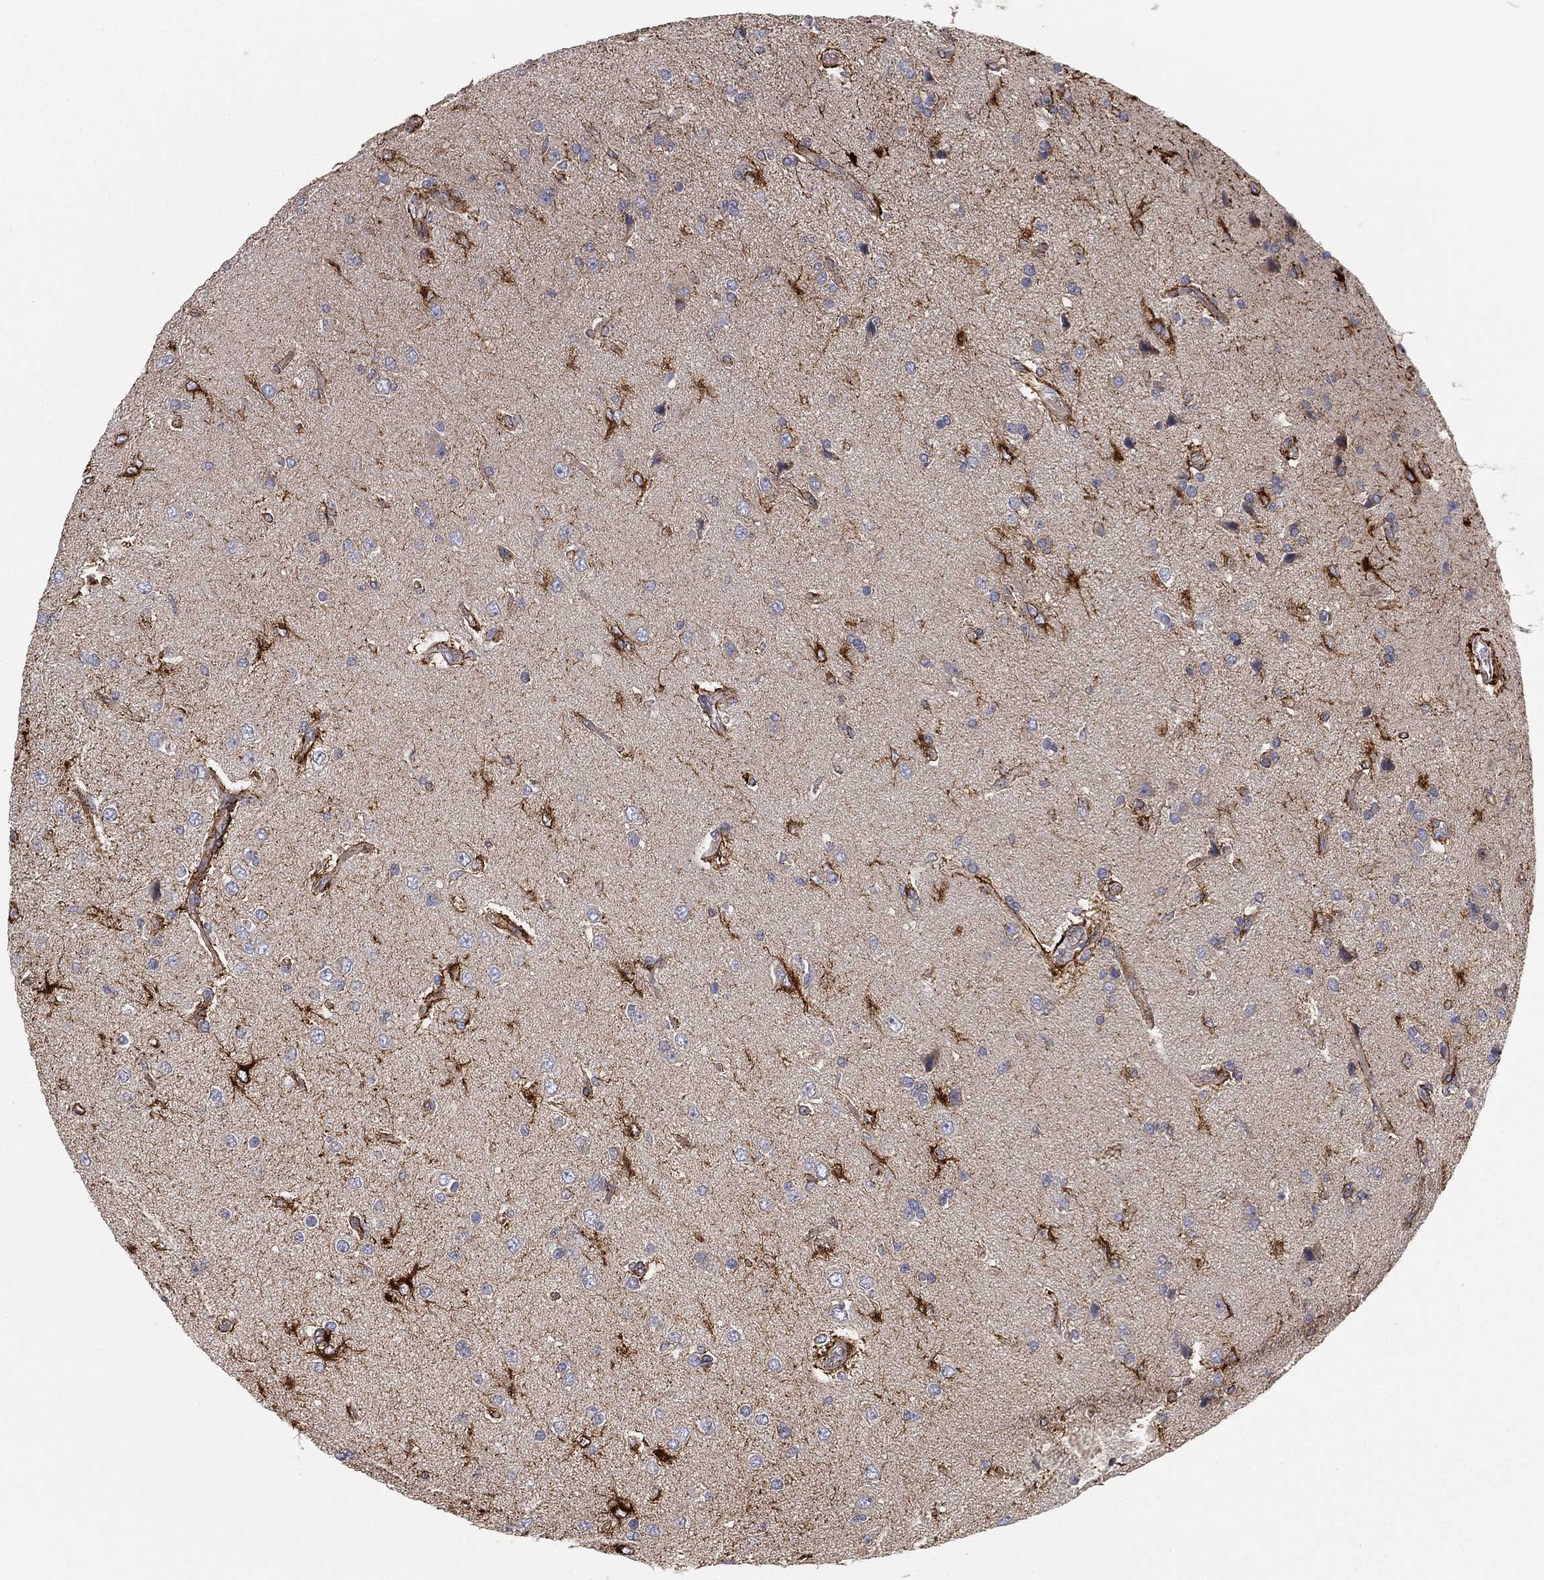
{"staining": {"intensity": "negative", "quantity": "none", "location": "none"}, "tissue": "glioma", "cell_type": "Tumor cells", "image_type": "cancer", "snomed": [{"axis": "morphology", "description": "Glioma, malignant, High grade"}, {"axis": "topography", "description": "Brain"}], "caption": "High power microscopy histopathology image of an IHC histopathology image of glioma, revealing no significant staining in tumor cells. (DAB (3,3'-diaminobenzidine) IHC, high magnification).", "gene": "CYB5B", "patient": {"sex": "male", "age": 56}}